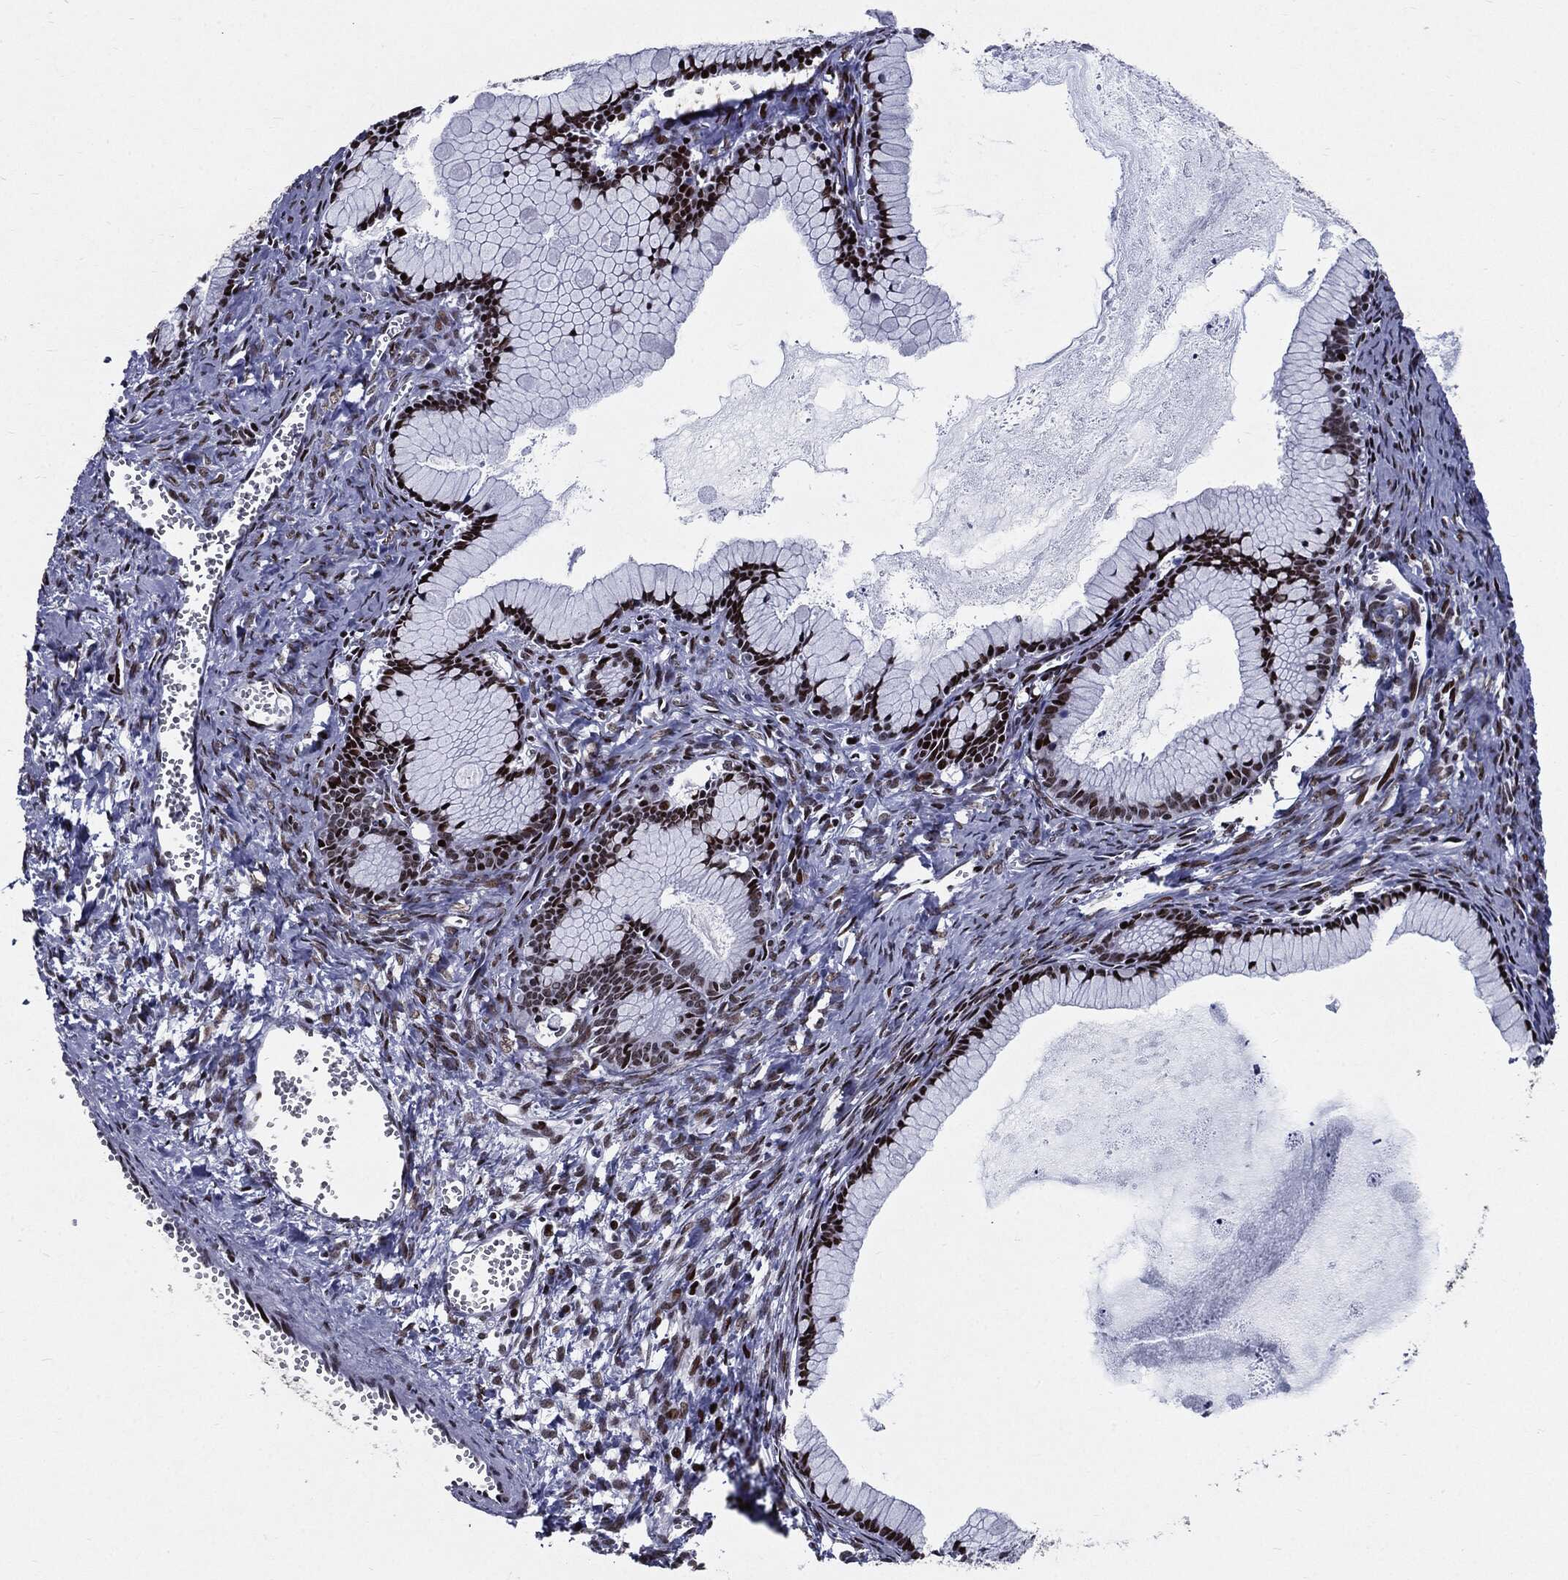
{"staining": {"intensity": "strong", "quantity": ">75%", "location": "nuclear"}, "tissue": "ovarian cancer", "cell_type": "Tumor cells", "image_type": "cancer", "snomed": [{"axis": "morphology", "description": "Cystadenocarcinoma, mucinous, NOS"}, {"axis": "topography", "description": "Ovary"}], "caption": "Protein staining of mucinous cystadenocarcinoma (ovarian) tissue exhibits strong nuclear positivity in approximately >75% of tumor cells. The staining was performed using DAB (3,3'-diaminobenzidine), with brown indicating positive protein expression. Nuclei are stained blue with hematoxylin.", "gene": "ZFP91", "patient": {"sex": "female", "age": 41}}